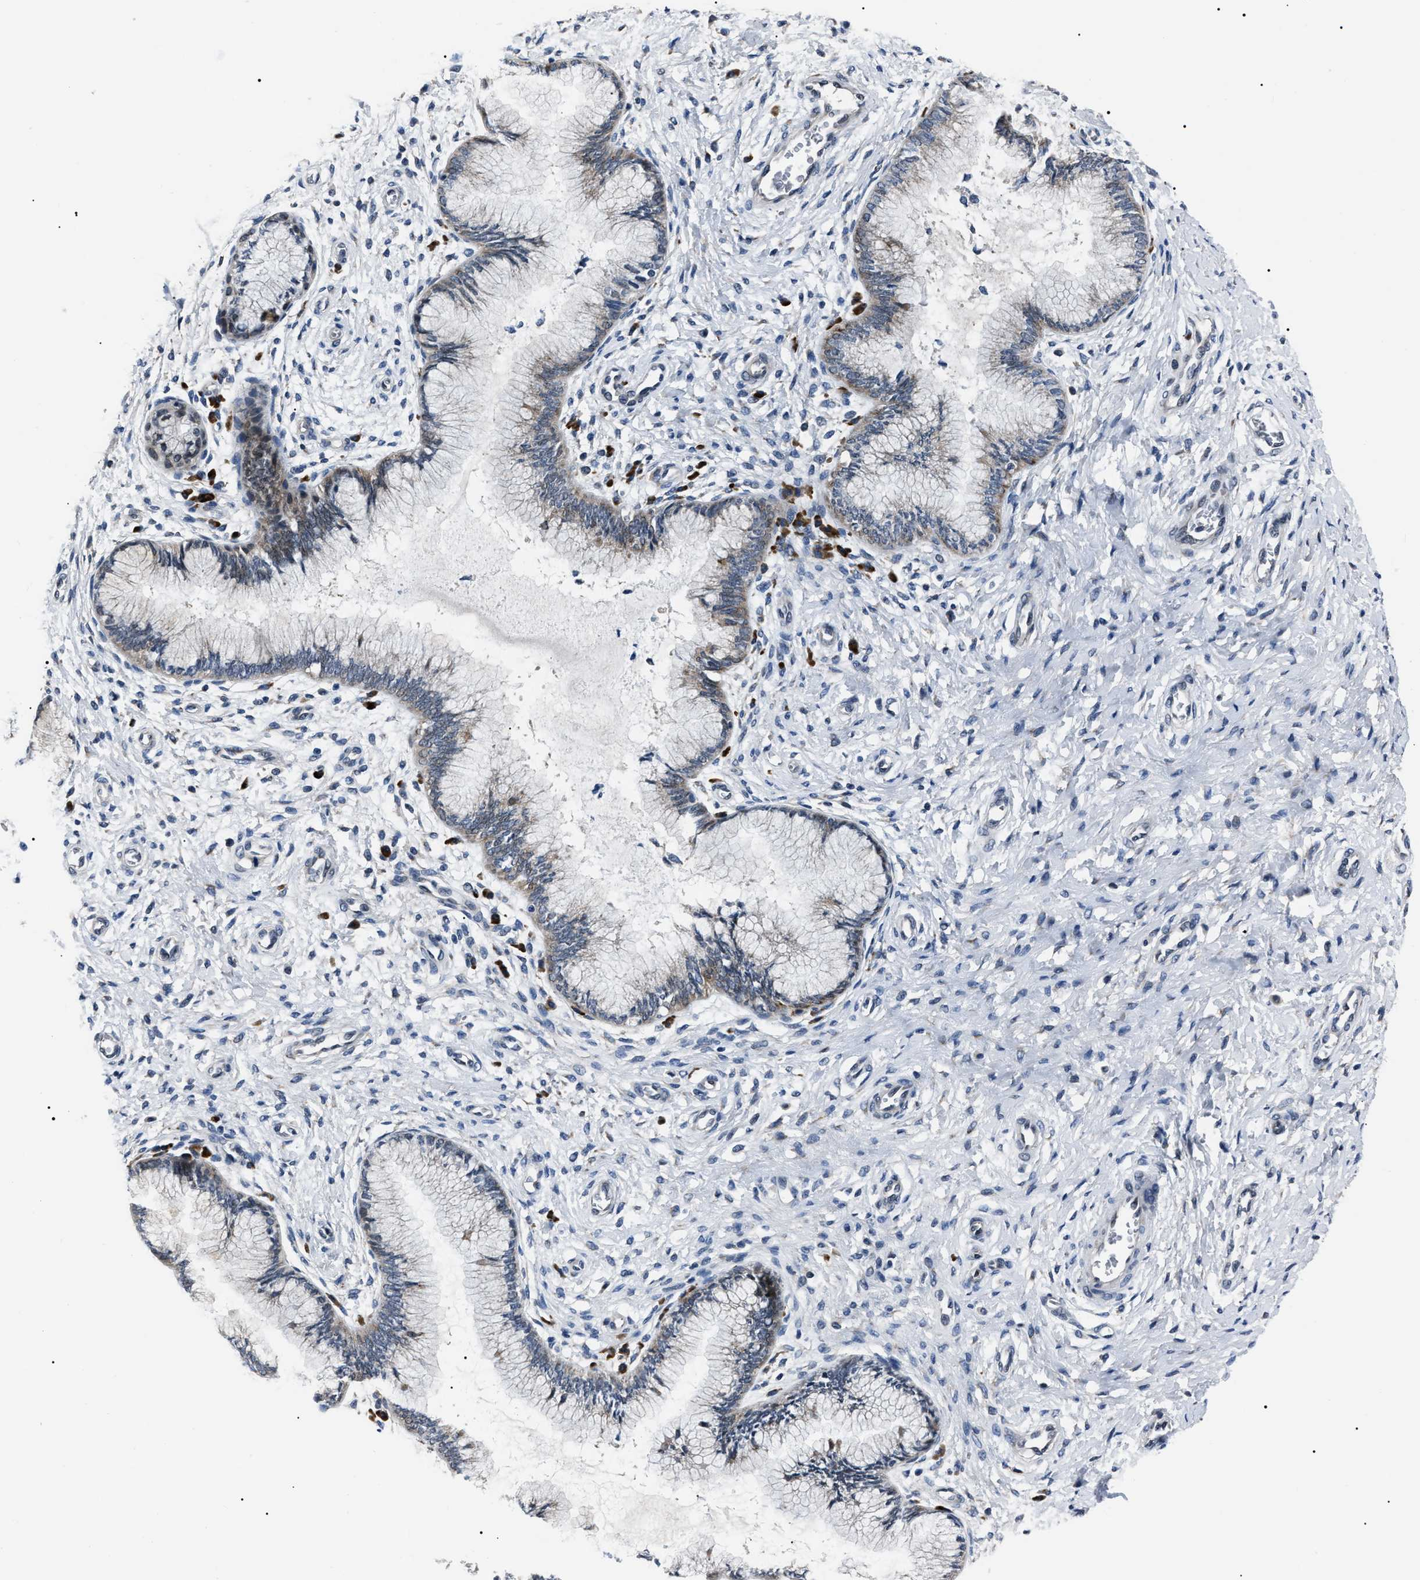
{"staining": {"intensity": "weak", "quantity": ">75%", "location": "cytoplasmic/membranous"}, "tissue": "cervix", "cell_type": "Glandular cells", "image_type": "normal", "snomed": [{"axis": "morphology", "description": "Normal tissue, NOS"}, {"axis": "topography", "description": "Cervix"}], "caption": "Cervix stained with DAB immunohistochemistry (IHC) shows low levels of weak cytoplasmic/membranous positivity in approximately >75% of glandular cells.", "gene": "LRRC14", "patient": {"sex": "female", "age": 55}}